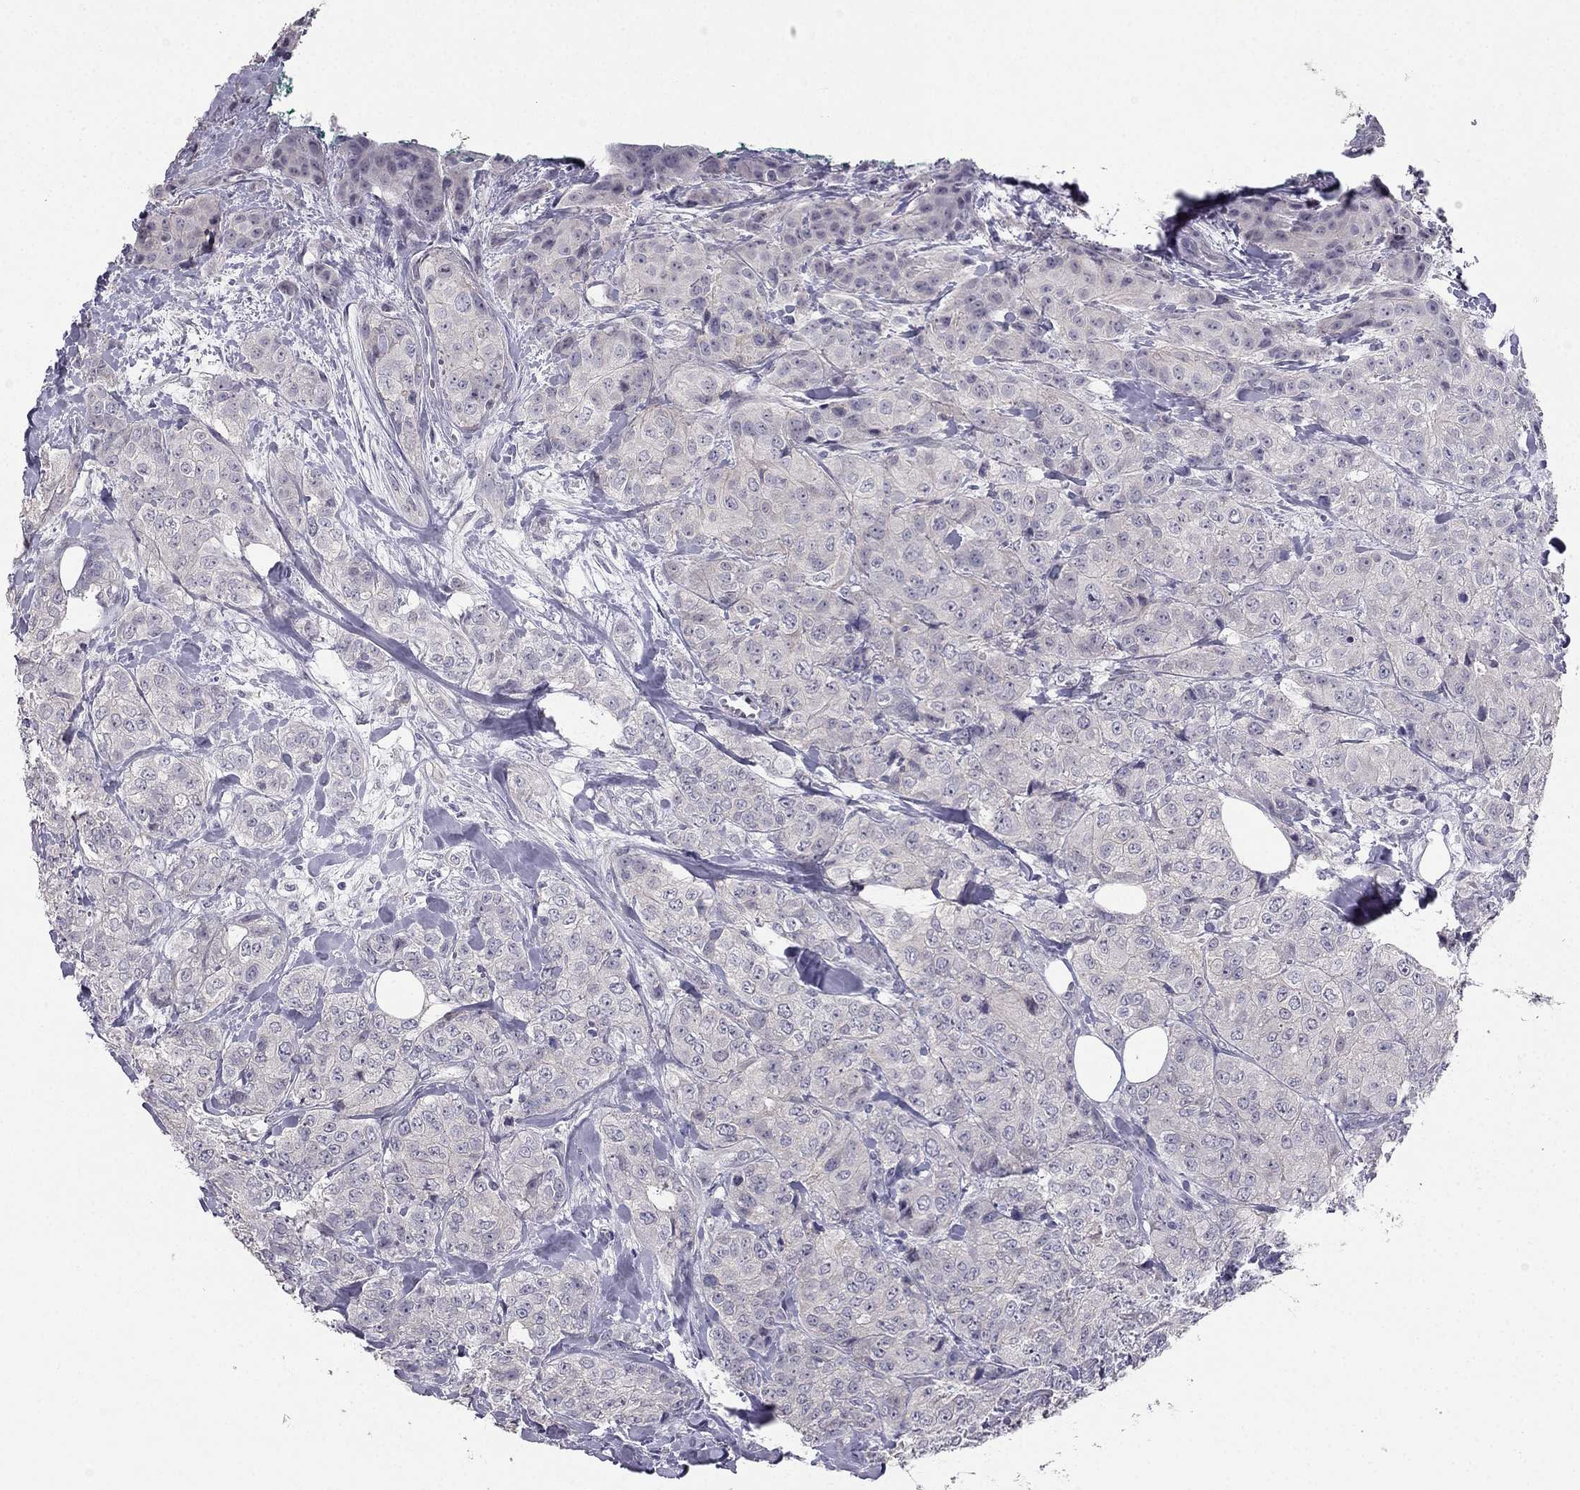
{"staining": {"intensity": "negative", "quantity": "none", "location": "none"}, "tissue": "breast cancer", "cell_type": "Tumor cells", "image_type": "cancer", "snomed": [{"axis": "morphology", "description": "Duct carcinoma"}, {"axis": "topography", "description": "Breast"}], "caption": "A histopathology image of intraductal carcinoma (breast) stained for a protein reveals no brown staining in tumor cells.", "gene": "HSFX1", "patient": {"sex": "female", "age": 43}}